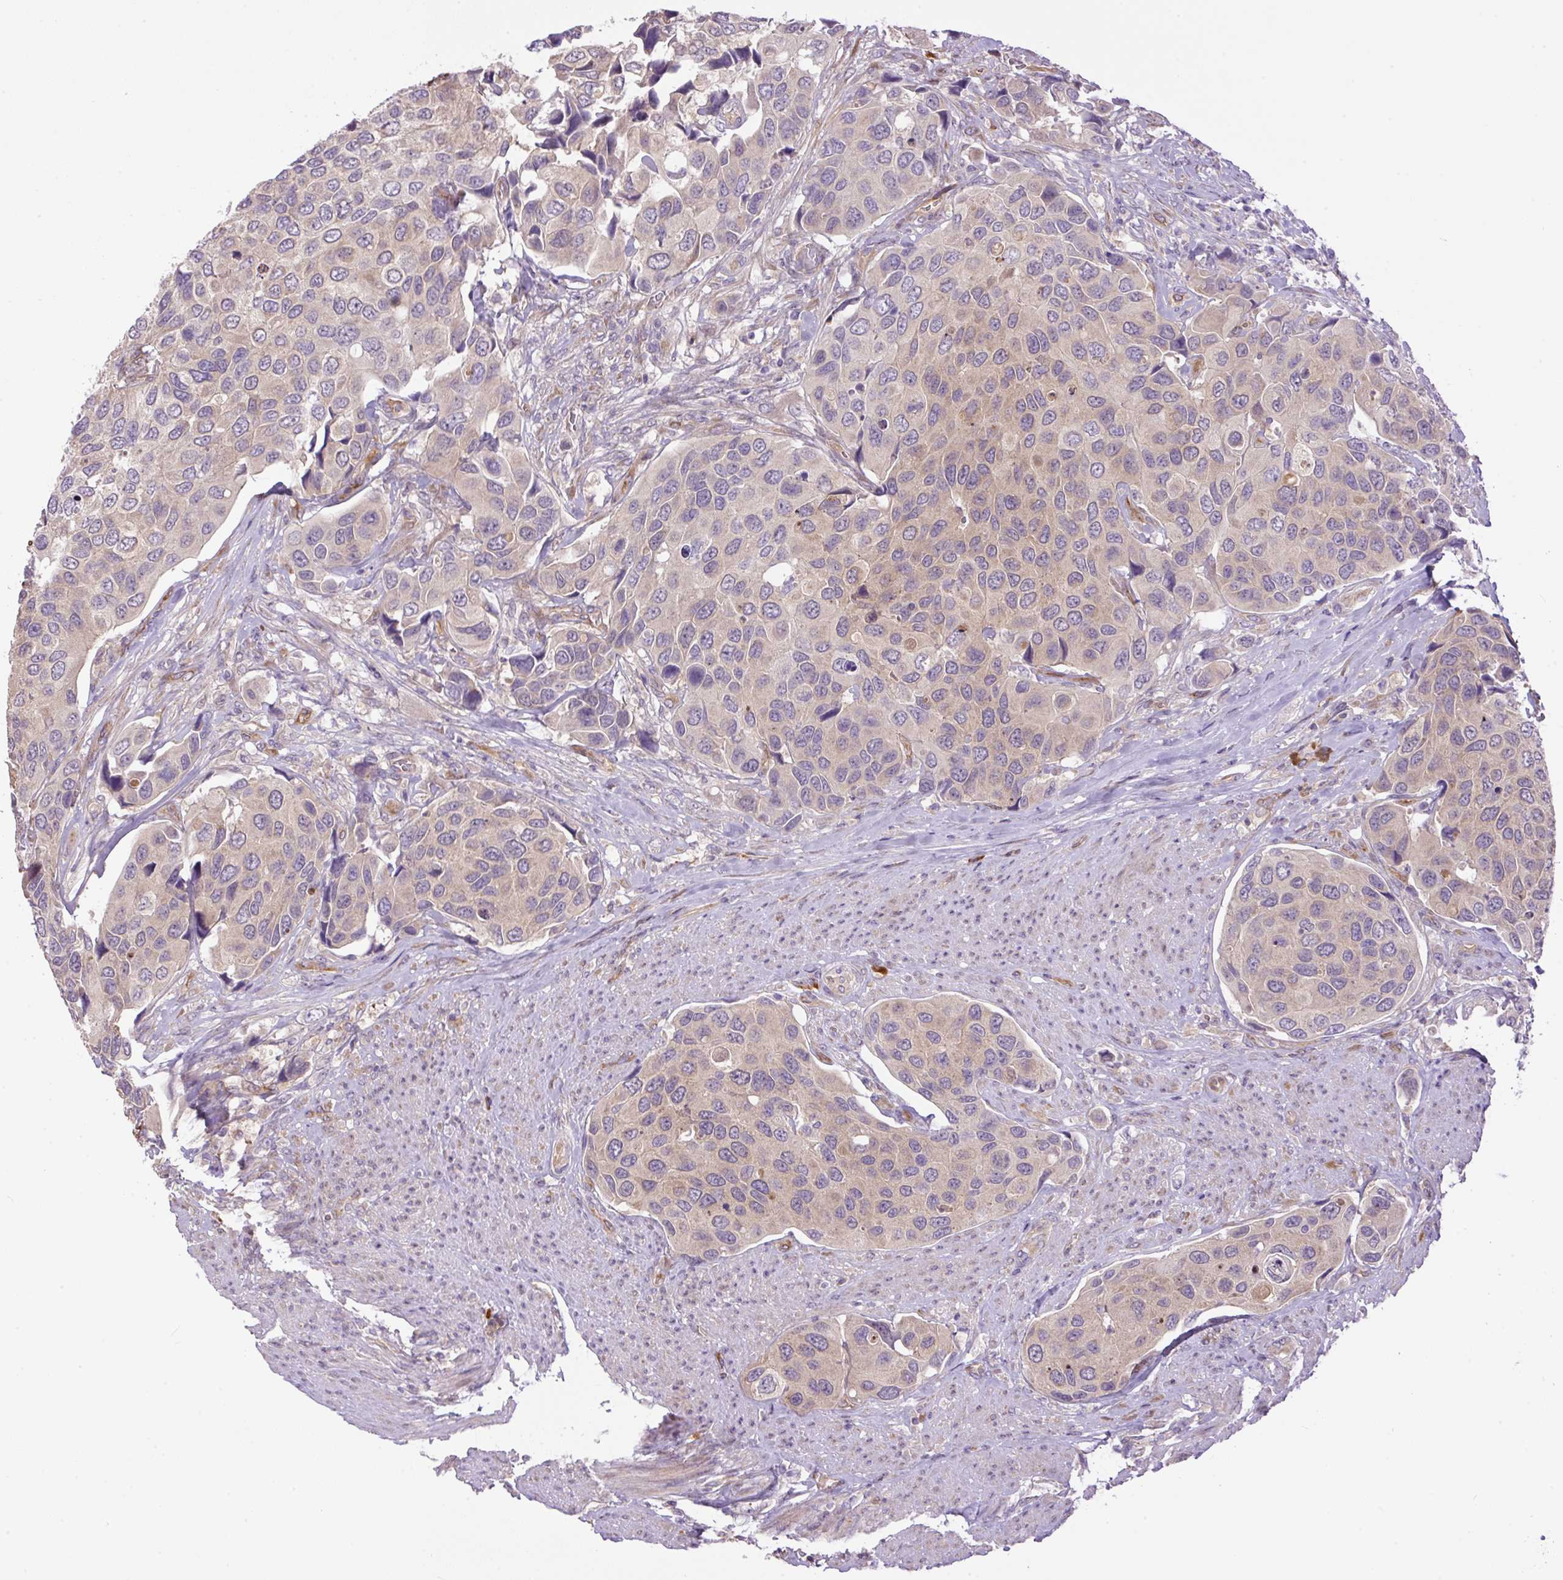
{"staining": {"intensity": "moderate", "quantity": "25%-75%", "location": "cytoplasmic/membranous"}, "tissue": "urothelial cancer", "cell_type": "Tumor cells", "image_type": "cancer", "snomed": [{"axis": "morphology", "description": "Urothelial carcinoma, High grade"}, {"axis": "topography", "description": "Urinary bladder"}], "caption": "Immunohistochemistry (DAB) staining of urothelial carcinoma (high-grade) demonstrates moderate cytoplasmic/membranous protein positivity in about 25%-75% of tumor cells.", "gene": "PPME1", "patient": {"sex": "male", "age": 74}}